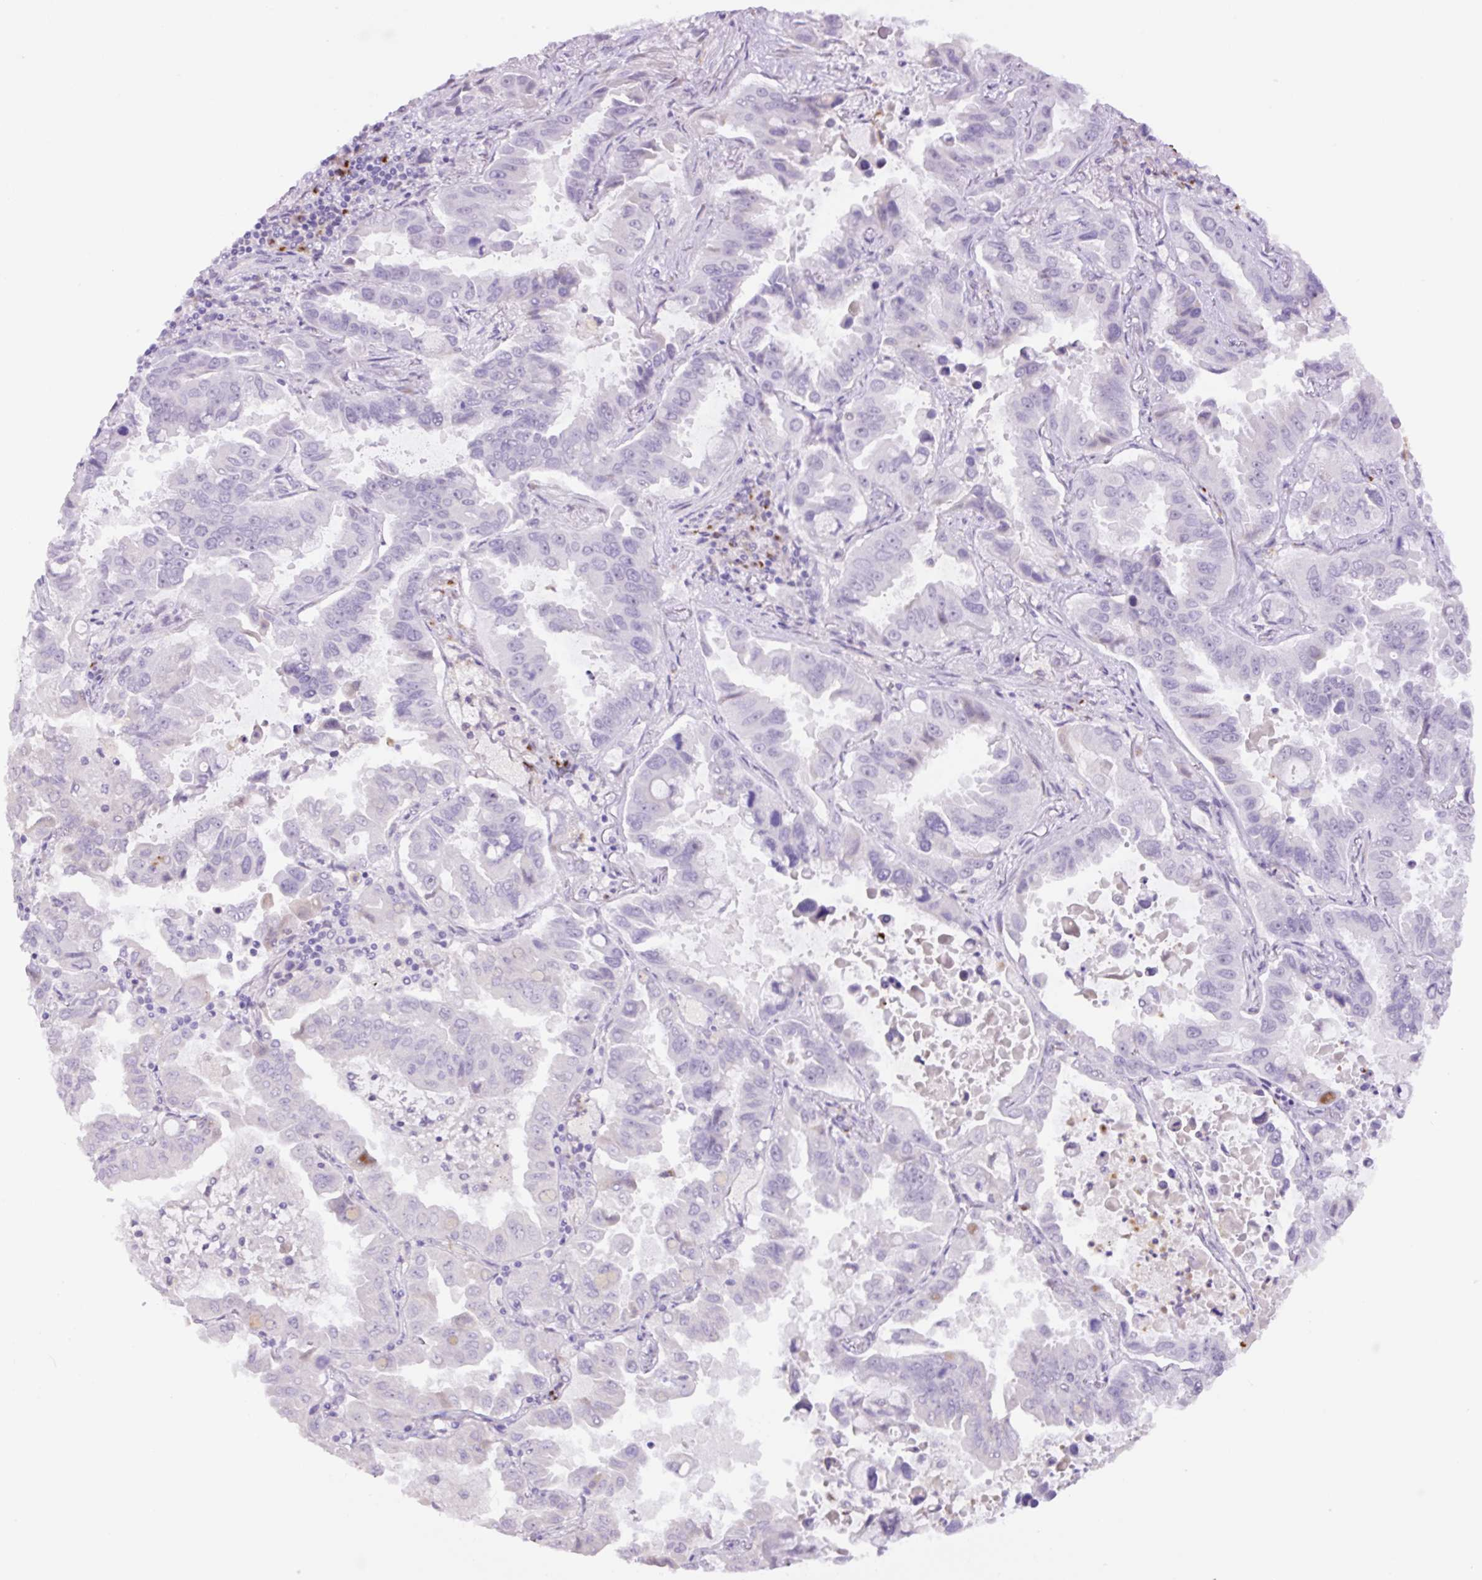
{"staining": {"intensity": "negative", "quantity": "none", "location": "none"}, "tissue": "lung cancer", "cell_type": "Tumor cells", "image_type": "cancer", "snomed": [{"axis": "morphology", "description": "Adenocarcinoma, NOS"}, {"axis": "topography", "description": "Lung"}], "caption": "IHC histopathology image of human adenocarcinoma (lung) stained for a protein (brown), which shows no staining in tumor cells.", "gene": "MFSD3", "patient": {"sex": "male", "age": 64}}